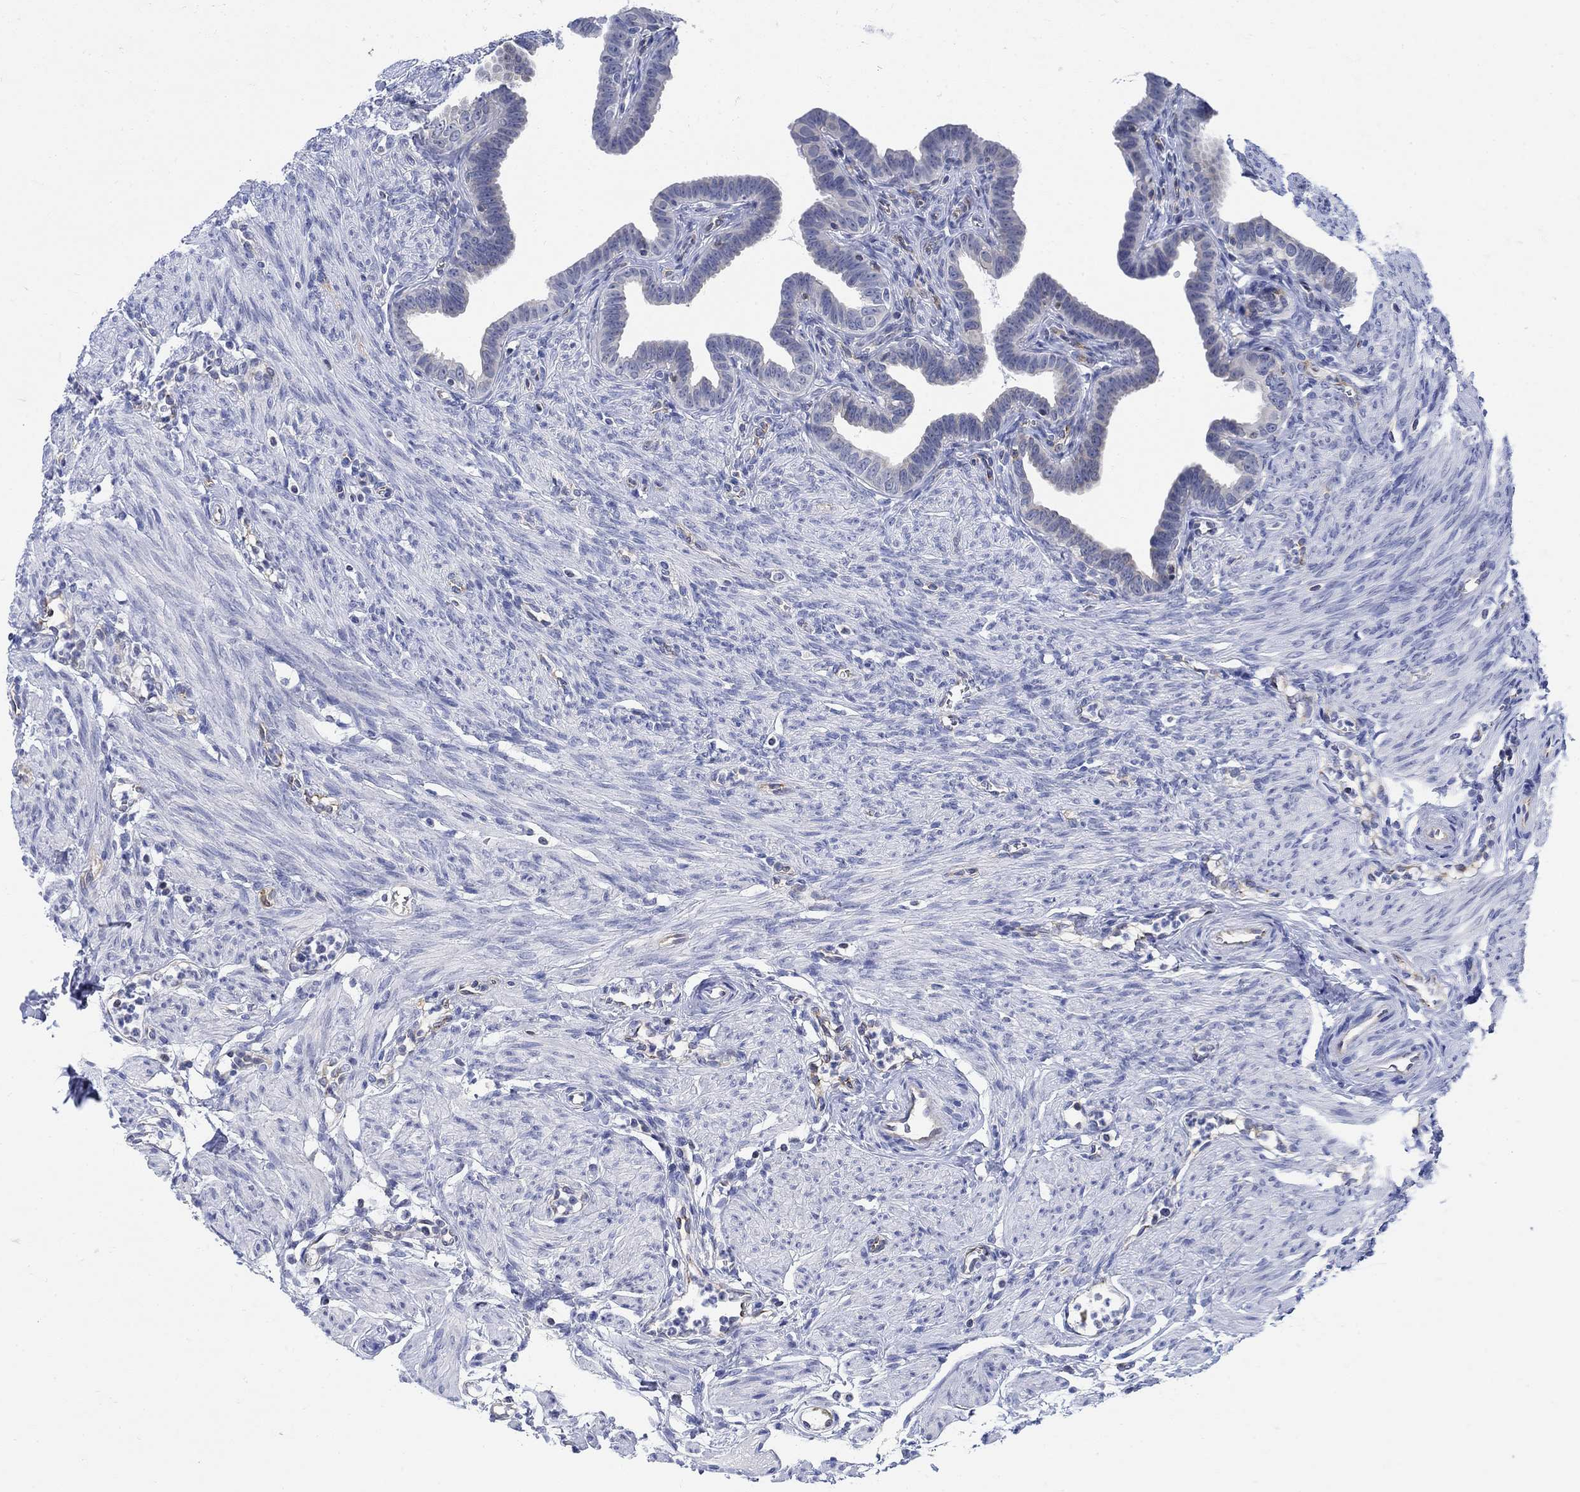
{"staining": {"intensity": "negative", "quantity": "none", "location": "none"}, "tissue": "fallopian tube", "cell_type": "Glandular cells", "image_type": "normal", "snomed": [{"axis": "morphology", "description": "Normal tissue, NOS"}, {"axis": "topography", "description": "Fallopian tube"}, {"axis": "topography", "description": "Ovary"}], "caption": "Histopathology image shows no significant protein staining in glandular cells of unremarkable fallopian tube.", "gene": "PHF21B", "patient": {"sex": "female", "age": 33}}